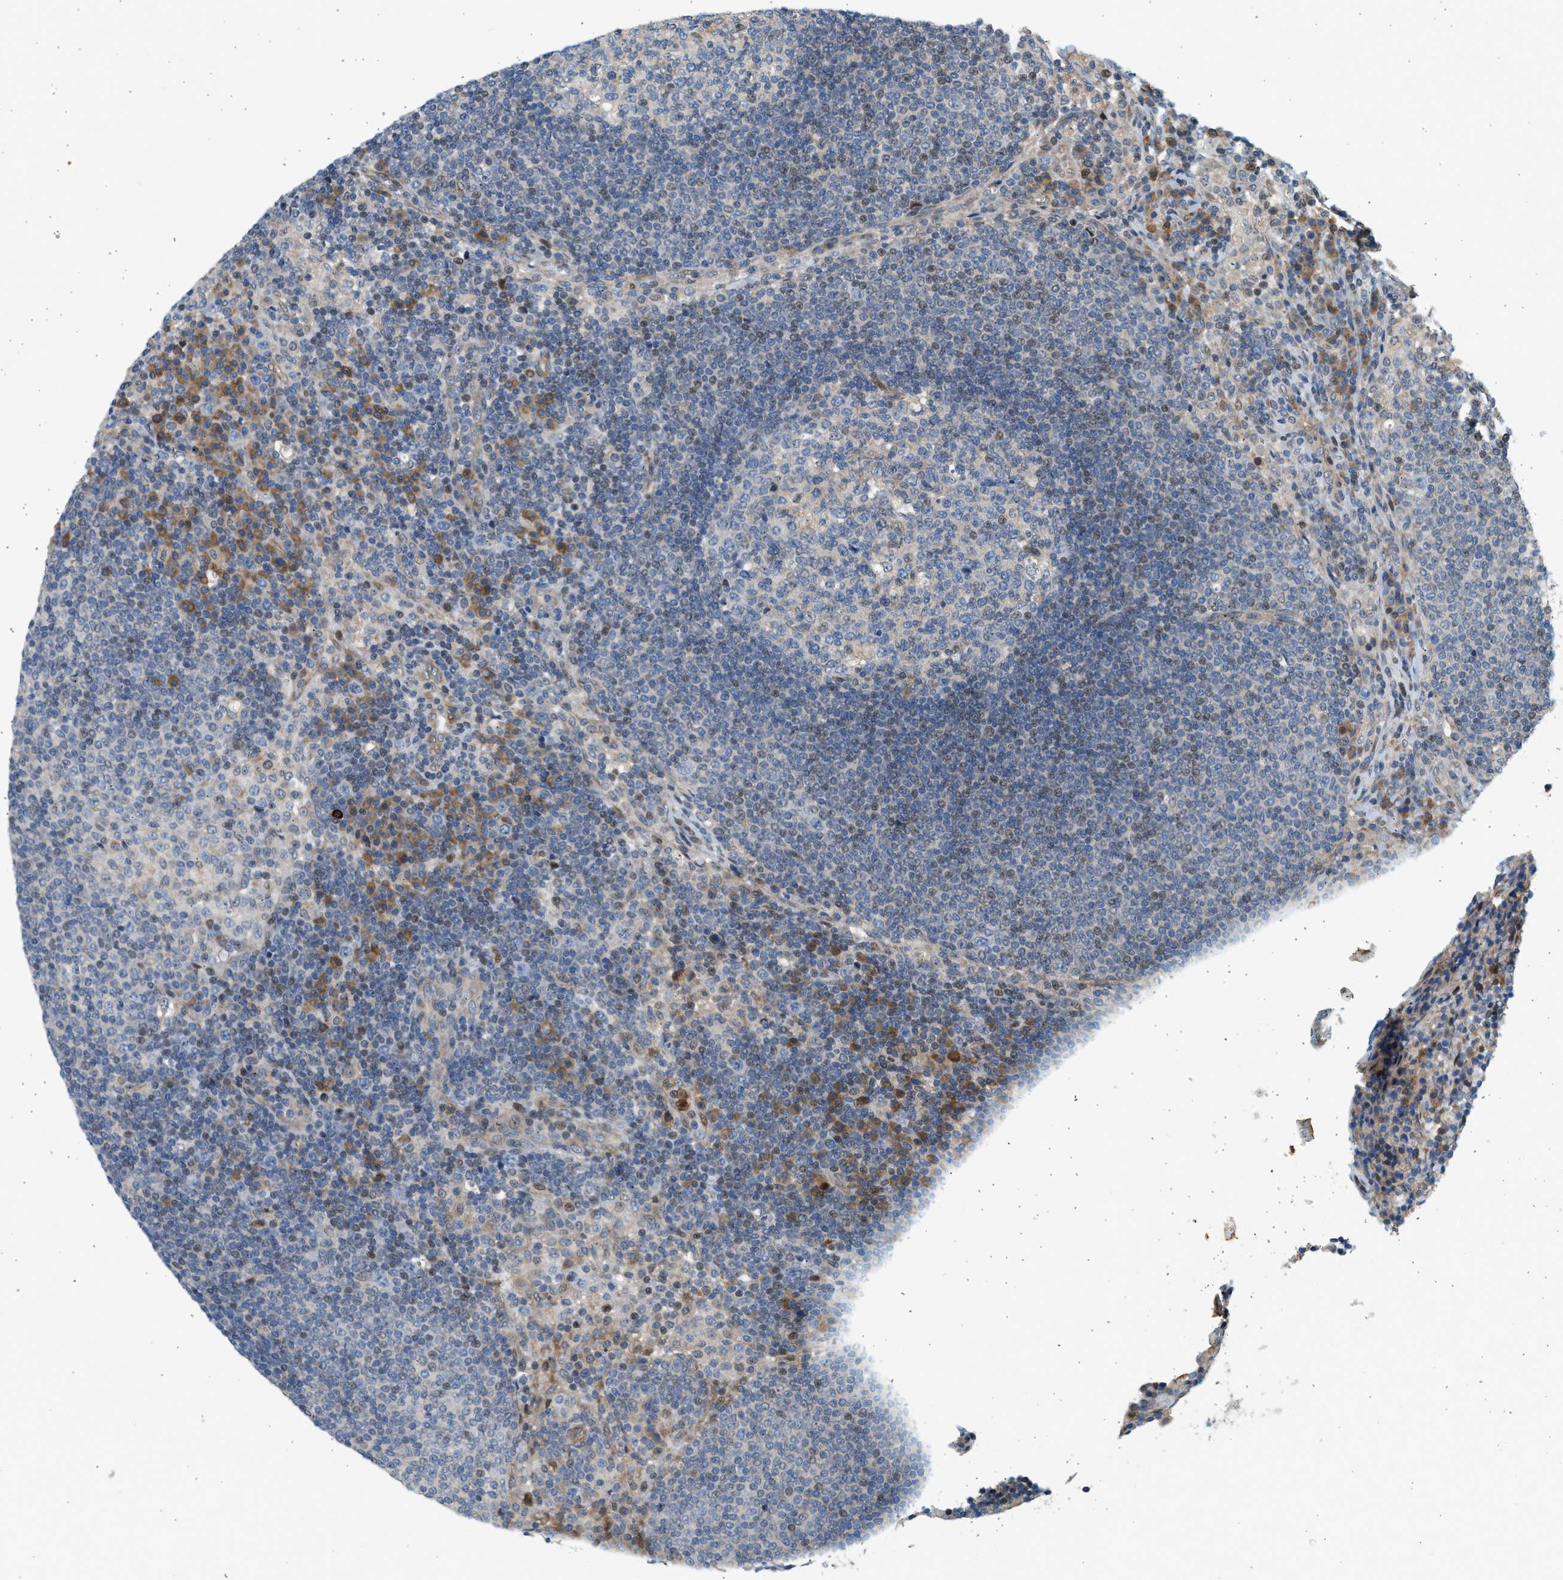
{"staining": {"intensity": "weak", "quantity": "<25%", "location": "cytoplasmic/membranous"}, "tissue": "lymph node", "cell_type": "Germinal center cells", "image_type": "normal", "snomed": [{"axis": "morphology", "description": "Normal tissue, NOS"}, {"axis": "topography", "description": "Lymph node"}], "caption": "Immunohistochemistry (IHC) of normal human lymph node demonstrates no expression in germinal center cells.", "gene": "NRSN2", "patient": {"sex": "female", "age": 53}}